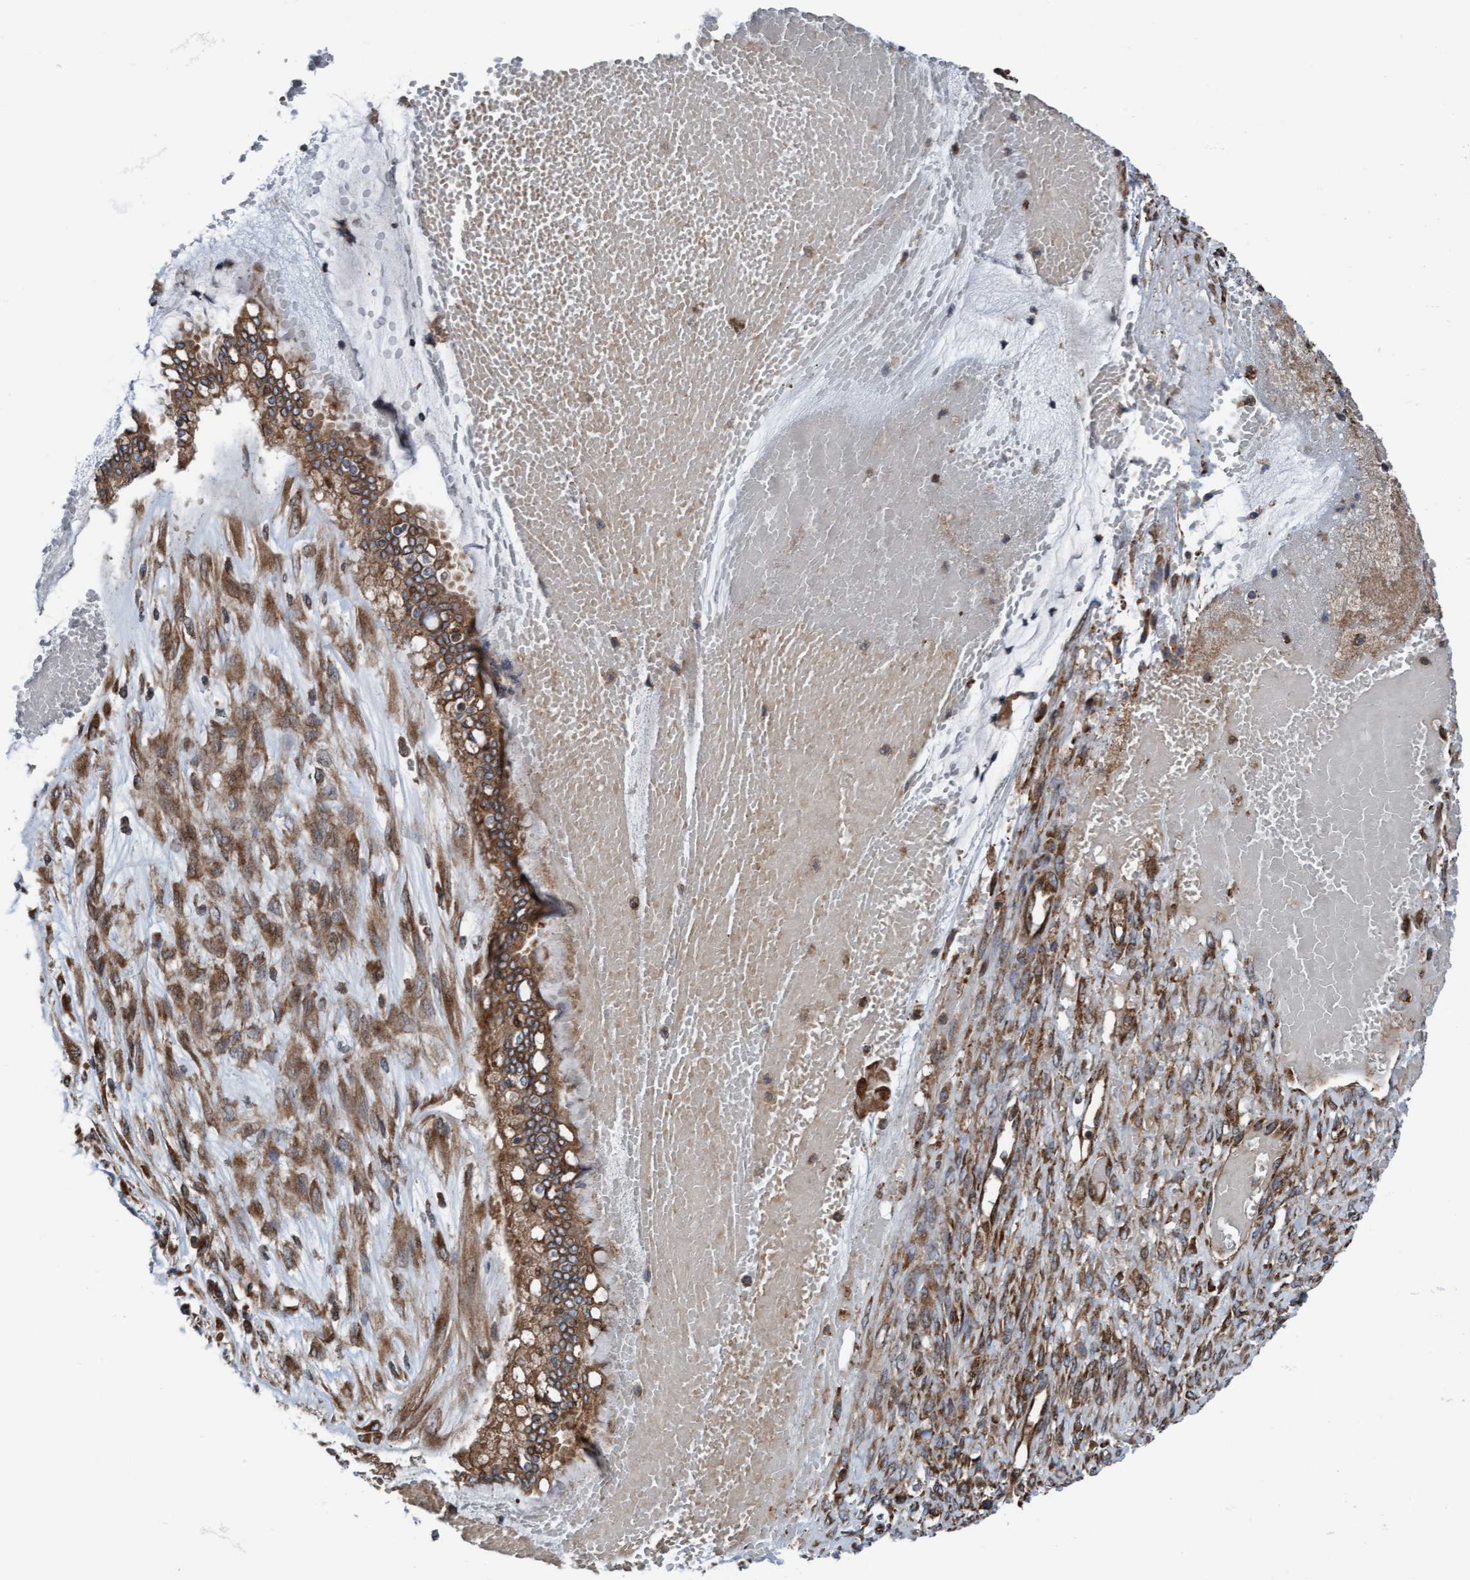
{"staining": {"intensity": "moderate", "quantity": ">75%", "location": "cytoplasmic/membranous"}, "tissue": "ovarian cancer", "cell_type": "Tumor cells", "image_type": "cancer", "snomed": [{"axis": "morphology", "description": "Cystadenocarcinoma, mucinous, NOS"}, {"axis": "topography", "description": "Ovary"}], "caption": "Ovarian cancer tissue exhibits moderate cytoplasmic/membranous expression in about >75% of tumor cells, visualized by immunohistochemistry. (IHC, brightfield microscopy, high magnification).", "gene": "RAP1GAP2", "patient": {"sex": "female", "age": 73}}